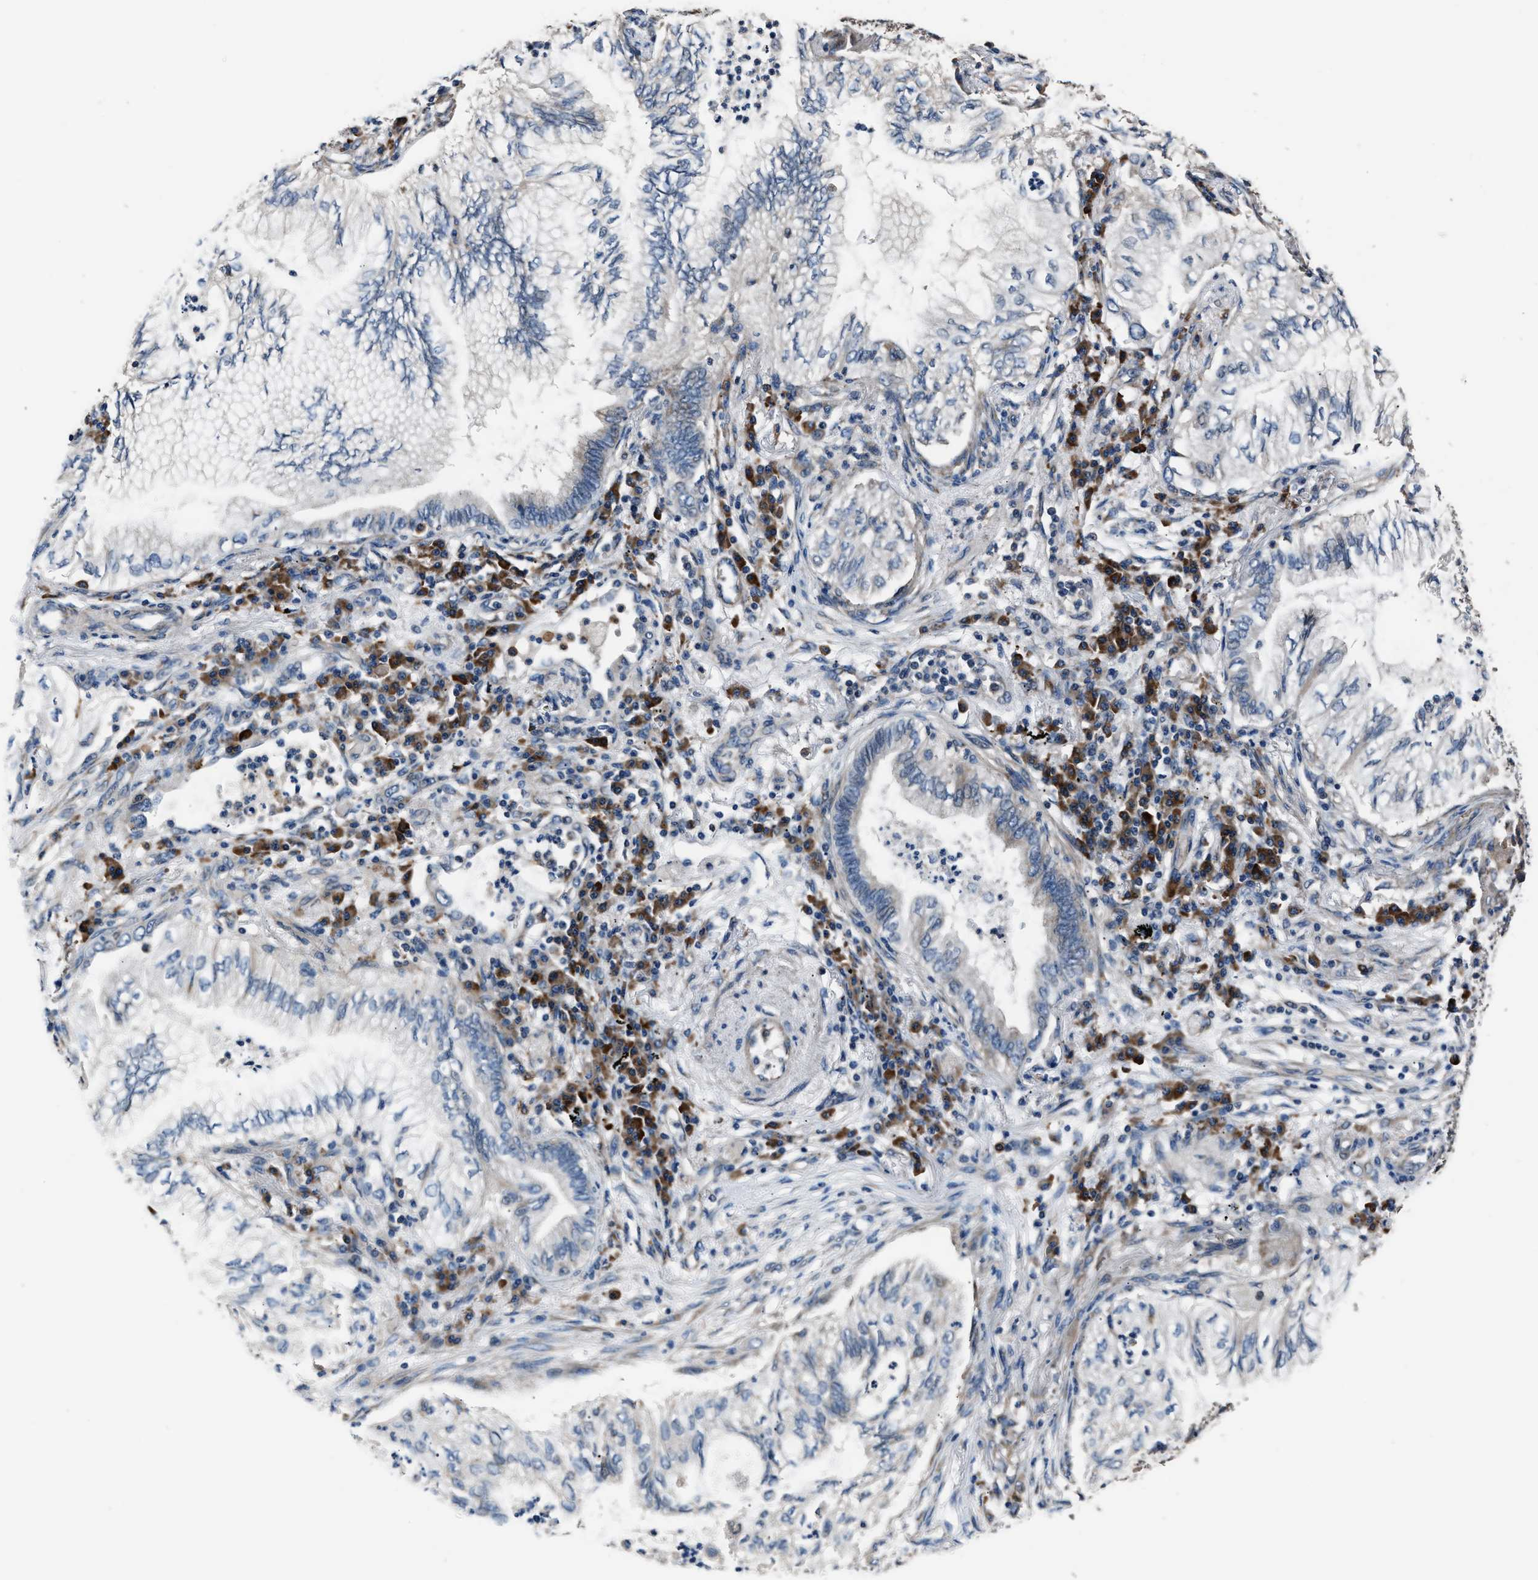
{"staining": {"intensity": "weak", "quantity": "<25%", "location": "cytoplasmic/membranous"}, "tissue": "lung cancer", "cell_type": "Tumor cells", "image_type": "cancer", "snomed": [{"axis": "morphology", "description": "Normal tissue, NOS"}, {"axis": "morphology", "description": "Adenocarcinoma, NOS"}, {"axis": "topography", "description": "Bronchus"}, {"axis": "topography", "description": "Lung"}], "caption": "Immunohistochemistry histopathology image of neoplastic tissue: lung cancer (adenocarcinoma) stained with DAB reveals no significant protein expression in tumor cells.", "gene": "IMPDH2", "patient": {"sex": "female", "age": 70}}